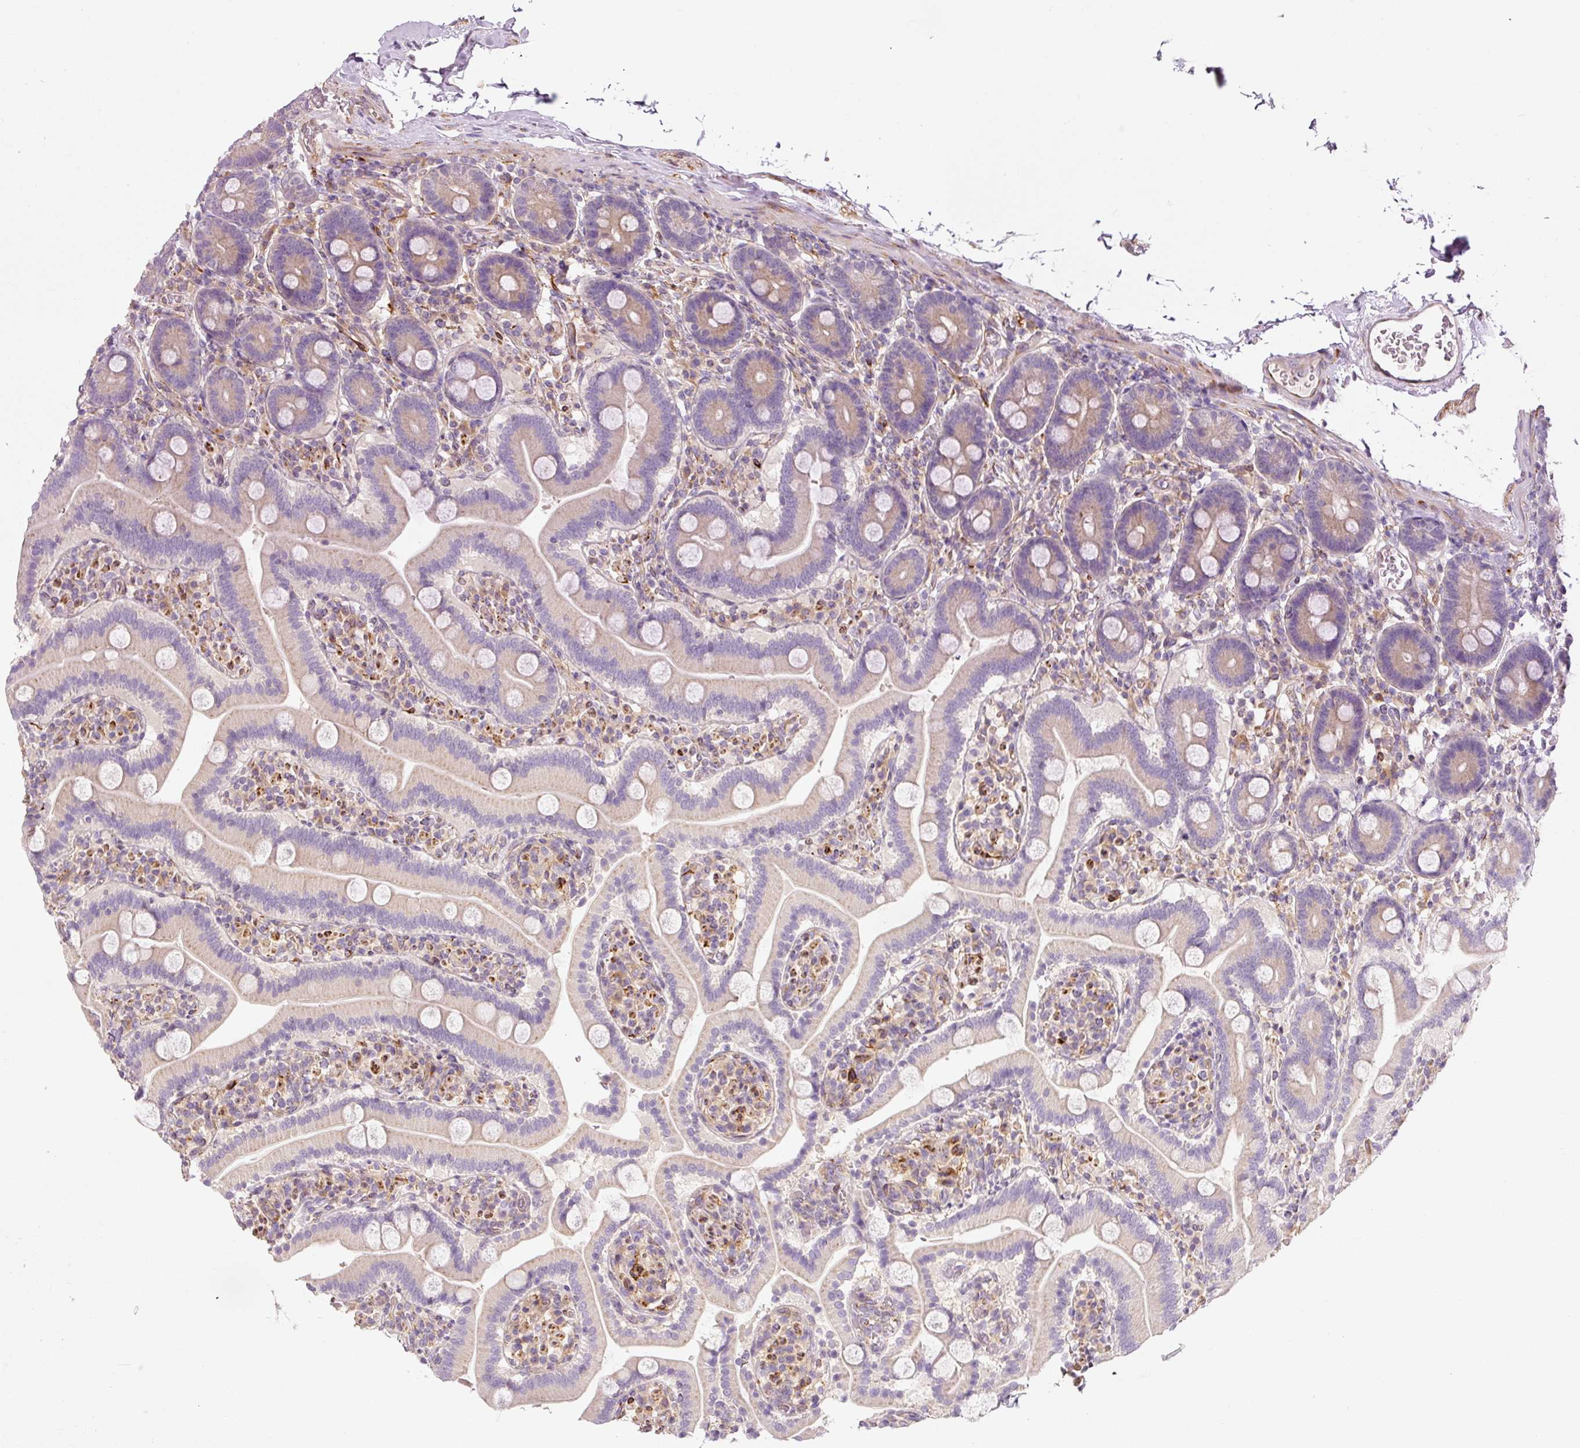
{"staining": {"intensity": "weak", "quantity": "25%-75%", "location": "cytoplasmic/membranous"}, "tissue": "duodenum", "cell_type": "Glandular cells", "image_type": "normal", "snomed": [{"axis": "morphology", "description": "Normal tissue, NOS"}, {"axis": "topography", "description": "Duodenum"}], "caption": "This histopathology image displays immunohistochemistry (IHC) staining of normal human duodenum, with low weak cytoplasmic/membranous expression in approximately 25%-75% of glandular cells.", "gene": "RNF167", "patient": {"sex": "male", "age": 55}}